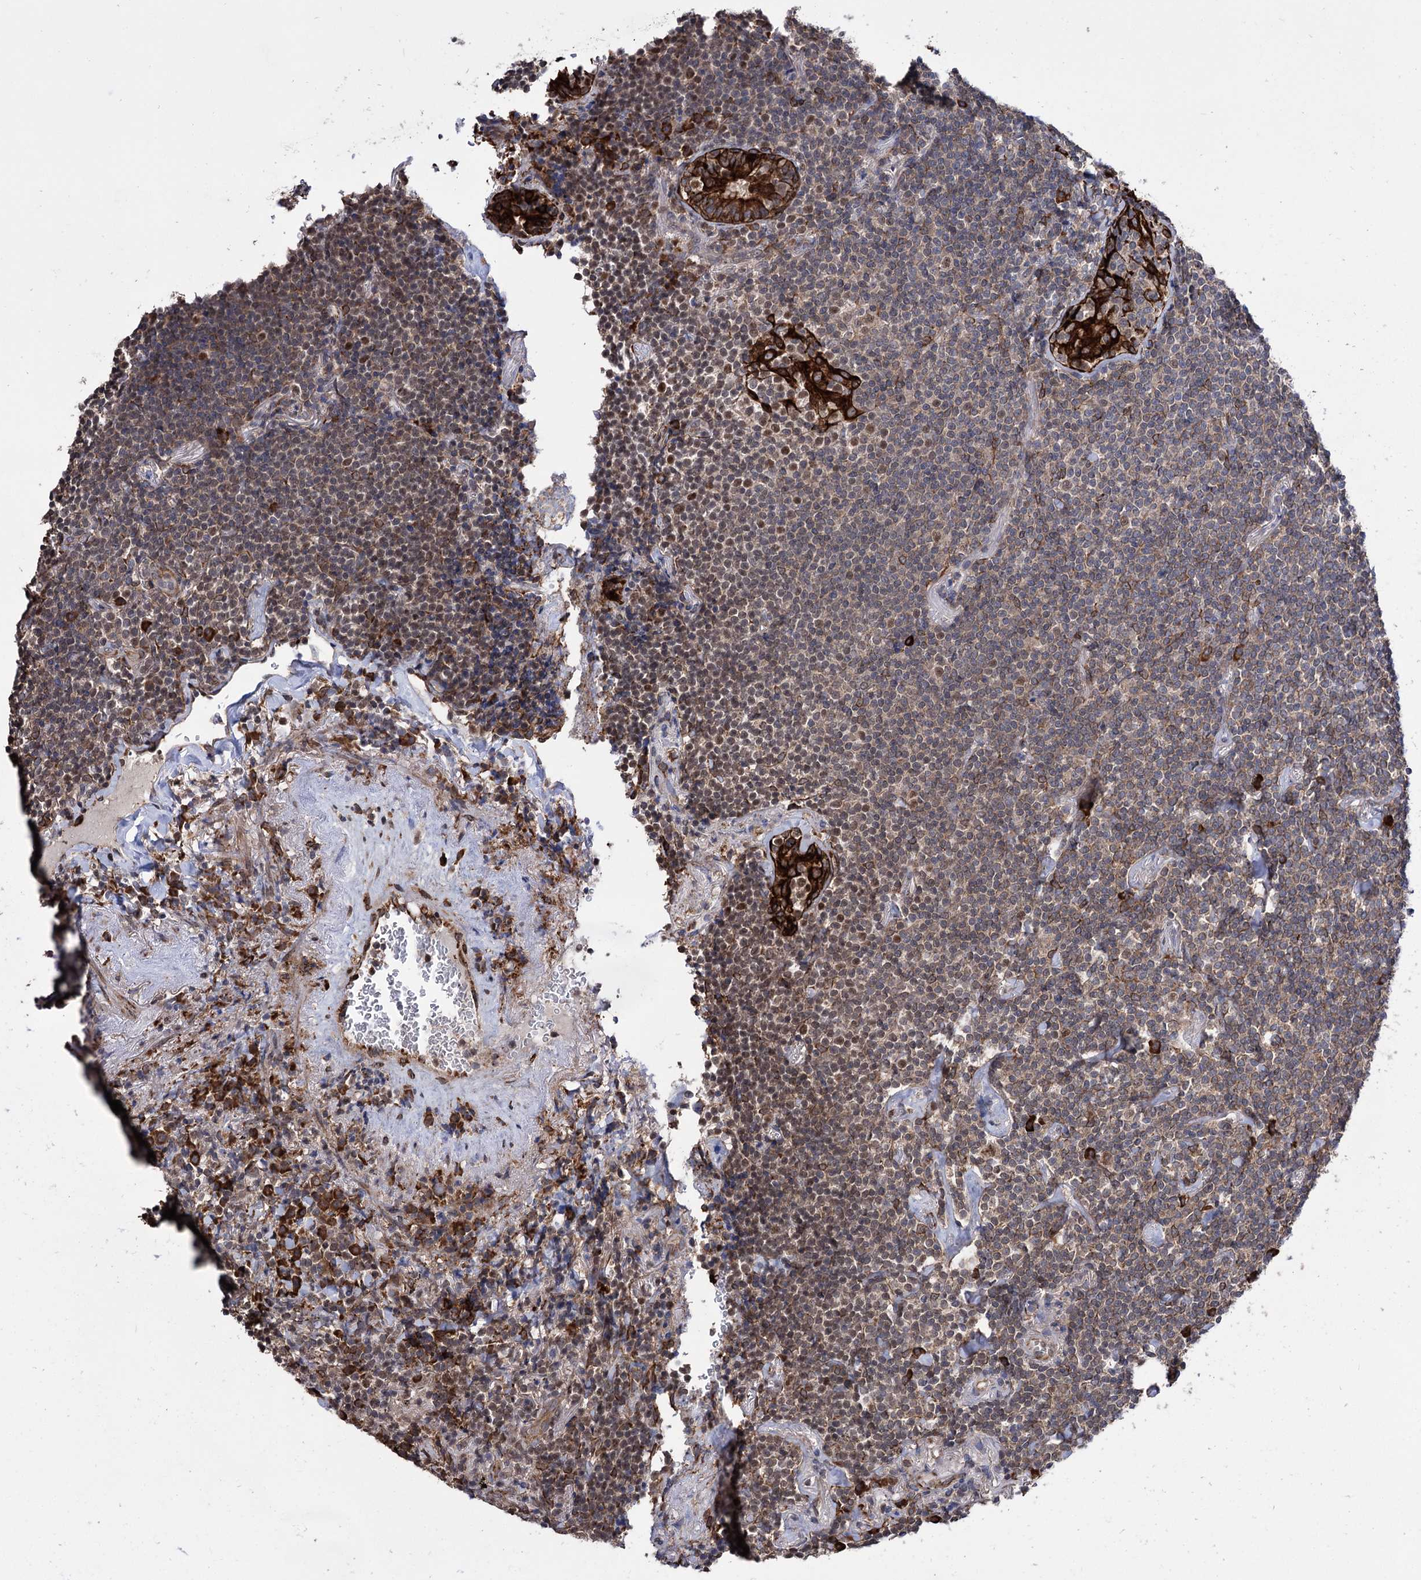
{"staining": {"intensity": "moderate", "quantity": "25%-75%", "location": "cytoplasmic/membranous,nuclear"}, "tissue": "lymphoma", "cell_type": "Tumor cells", "image_type": "cancer", "snomed": [{"axis": "morphology", "description": "Malignant lymphoma, non-Hodgkin's type, Low grade"}, {"axis": "topography", "description": "Lung"}], "caption": "Immunohistochemistry photomicrograph of low-grade malignant lymphoma, non-Hodgkin's type stained for a protein (brown), which displays medium levels of moderate cytoplasmic/membranous and nuclear expression in about 25%-75% of tumor cells.", "gene": "CDAN1", "patient": {"sex": "female", "age": 71}}